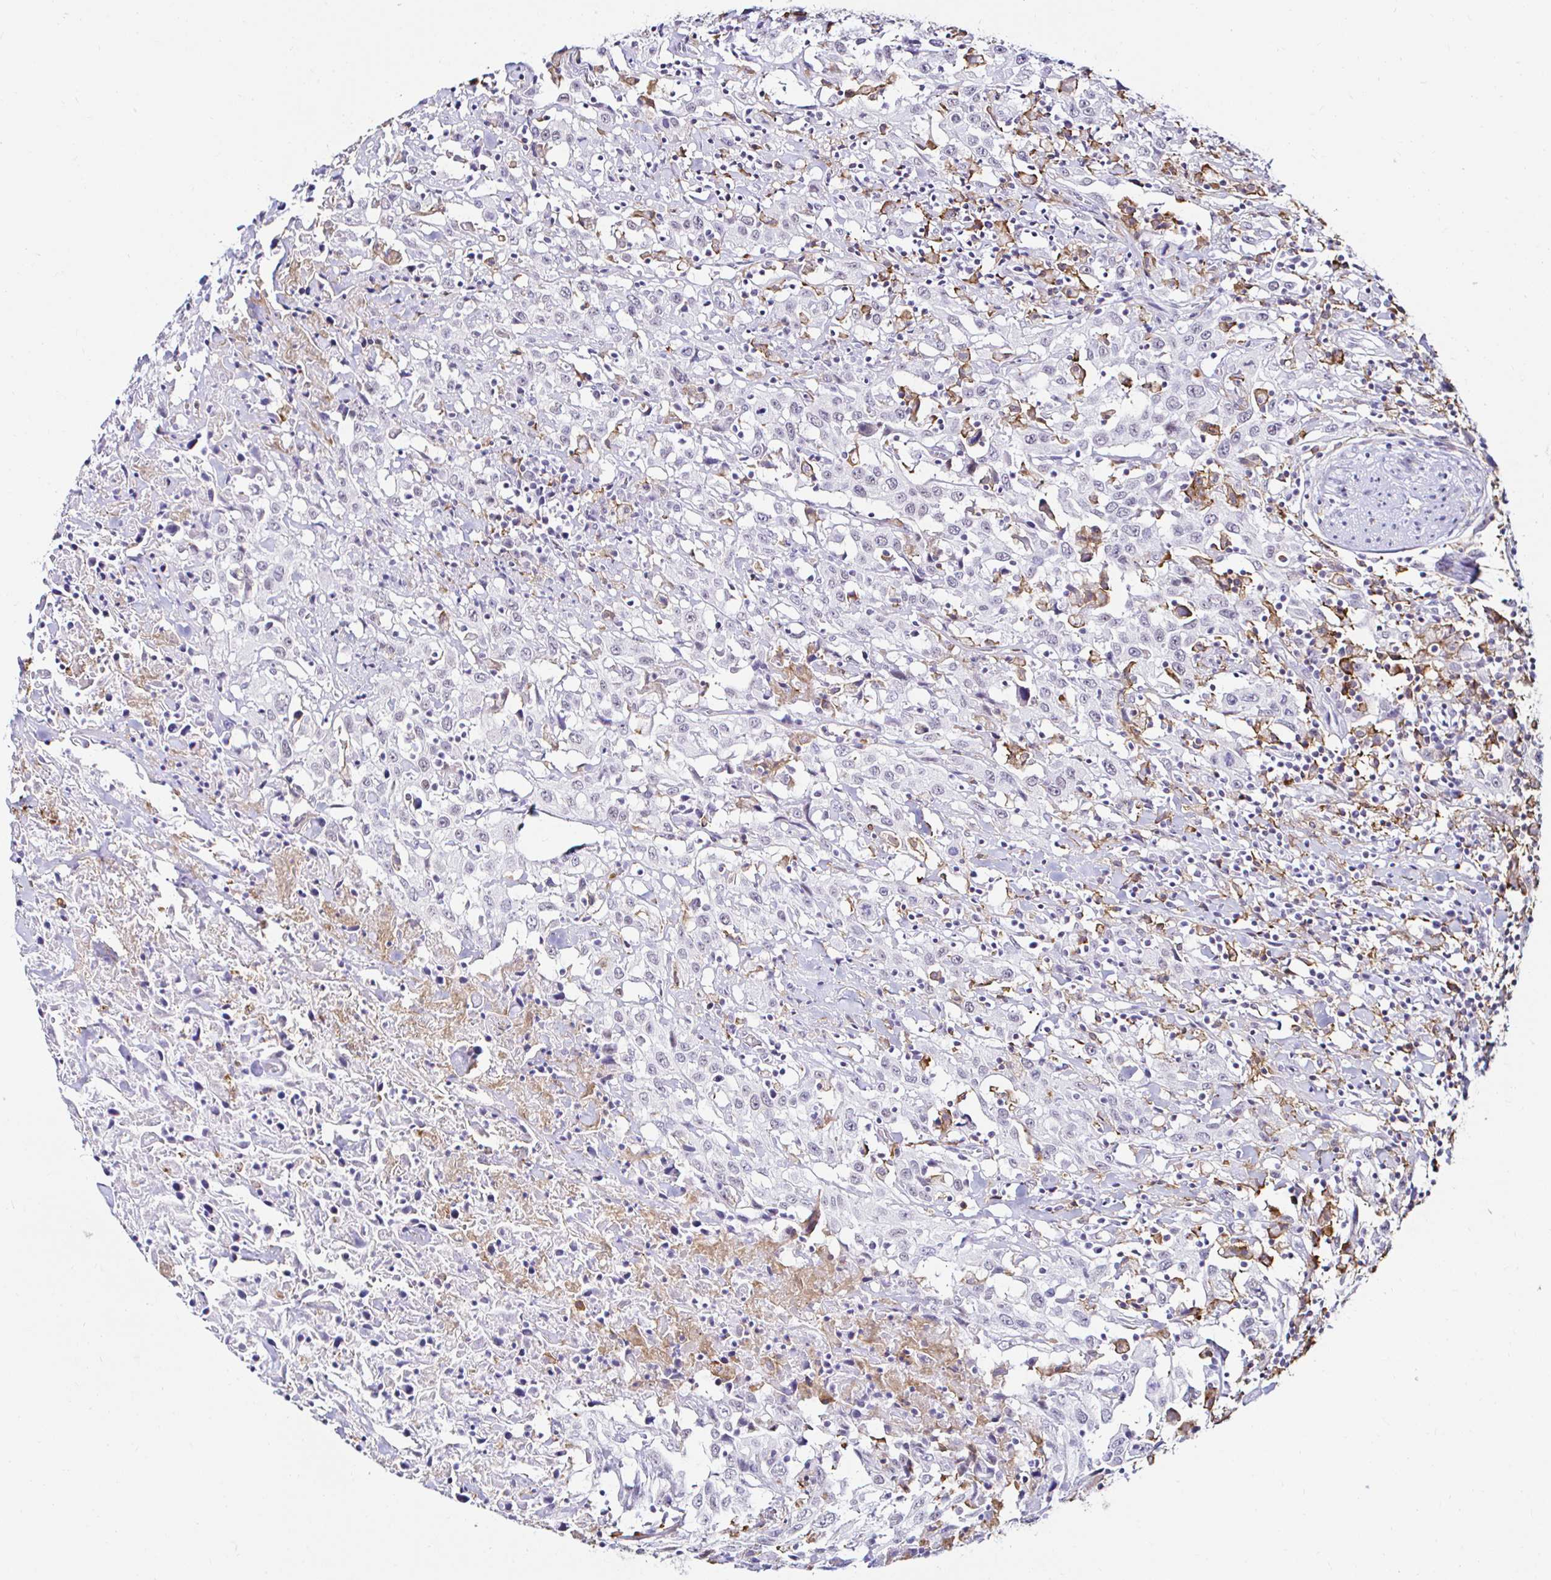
{"staining": {"intensity": "negative", "quantity": "none", "location": "none"}, "tissue": "urothelial cancer", "cell_type": "Tumor cells", "image_type": "cancer", "snomed": [{"axis": "morphology", "description": "Urothelial carcinoma, High grade"}, {"axis": "topography", "description": "Urinary bladder"}], "caption": "High magnification brightfield microscopy of urothelial cancer stained with DAB (brown) and counterstained with hematoxylin (blue): tumor cells show no significant positivity.", "gene": "CYBB", "patient": {"sex": "male", "age": 61}}